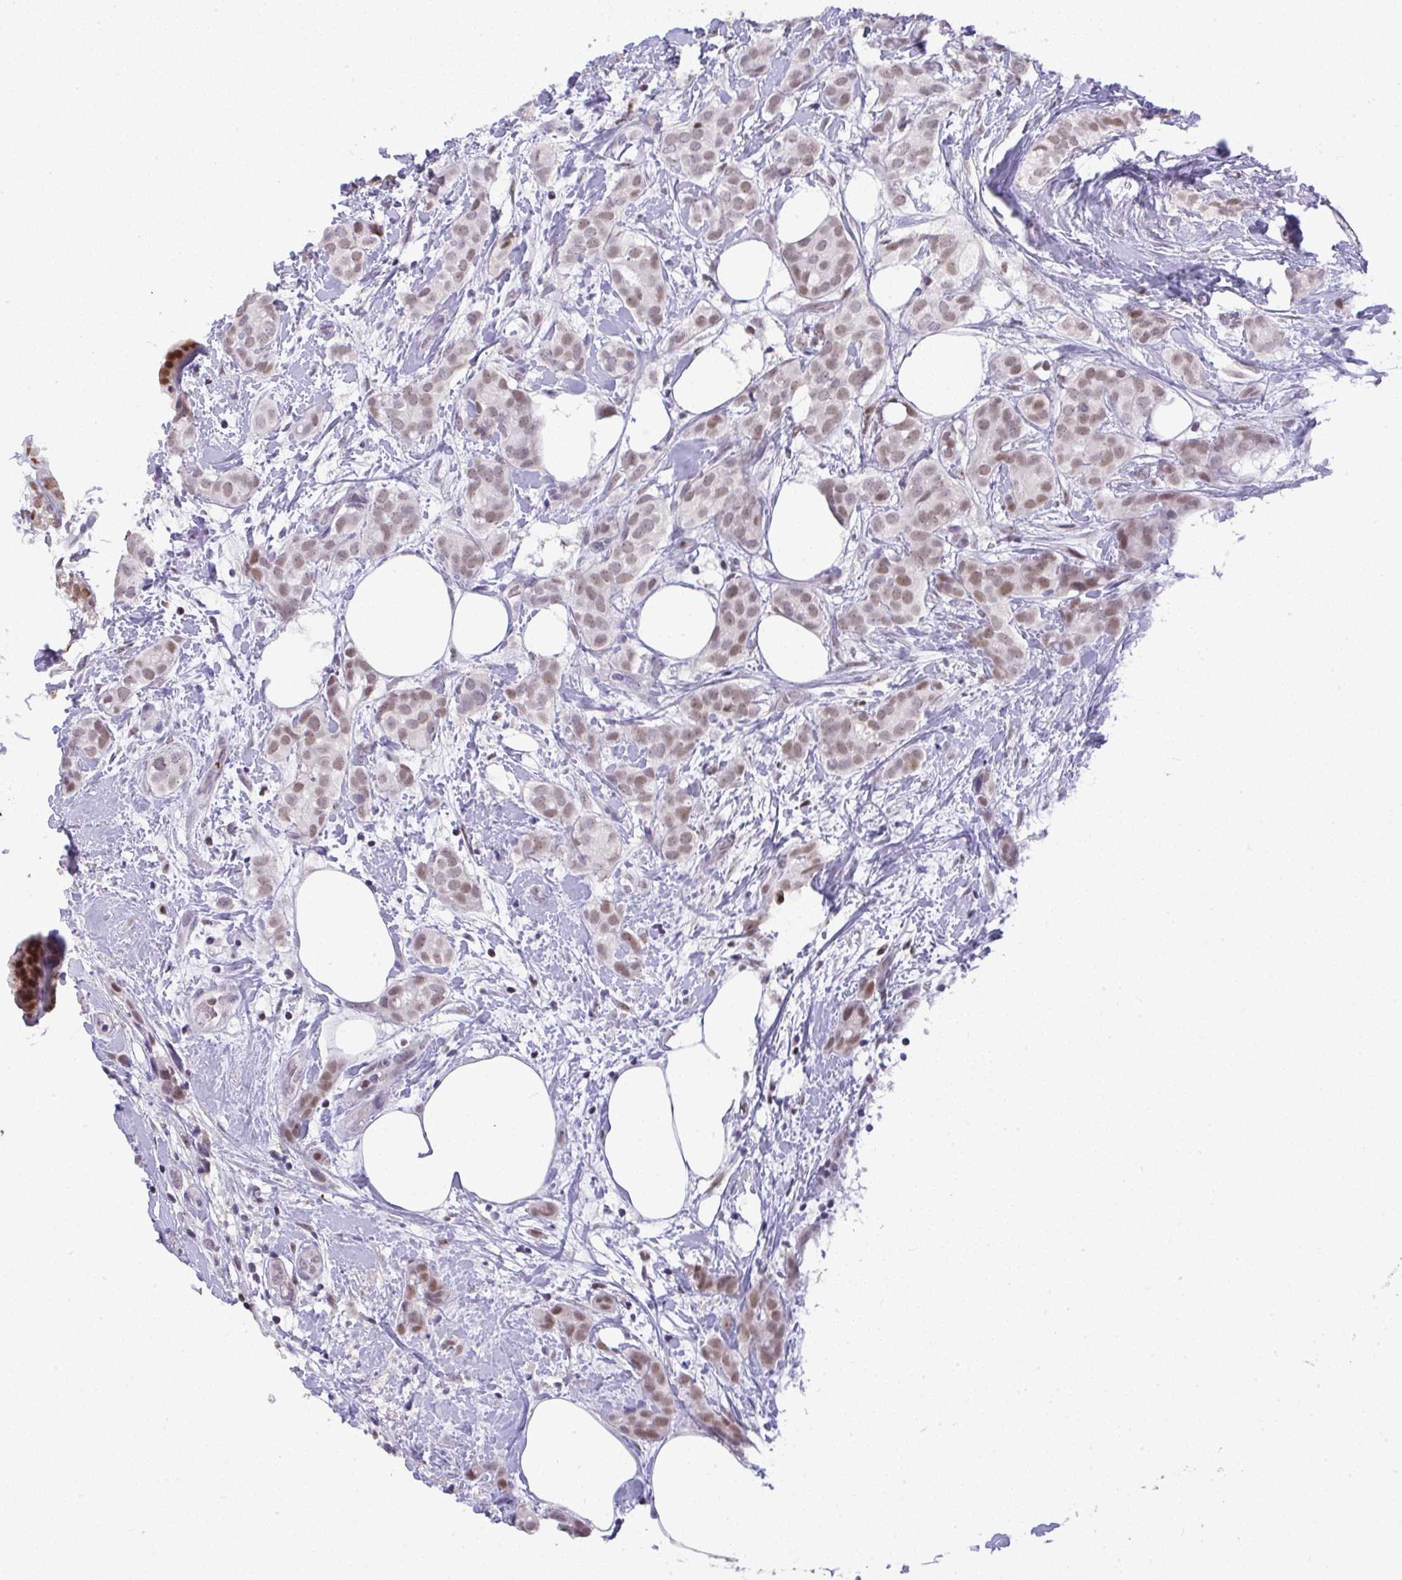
{"staining": {"intensity": "weak", "quantity": ">75%", "location": "nuclear"}, "tissue": "breast cancer", "cell_type": "Tumor cells", "image_type": "cancer", "snomed": [{"axis": "morphology", "description": "Duct carcinoma"}, {"axis": "topography", "description": "Breast"}], "caption": "IHC image of neoplastic tissue: invasive ductal carcinoma (breast) stained using immunohistochemistry (IHC) demonstrates low levels of weak protein expression localized specifically in the nuclear of tumor cells, appearing as a nuclear brown color.", "gene": "BBX", "patient": {"sex": "female", "age": 73}}